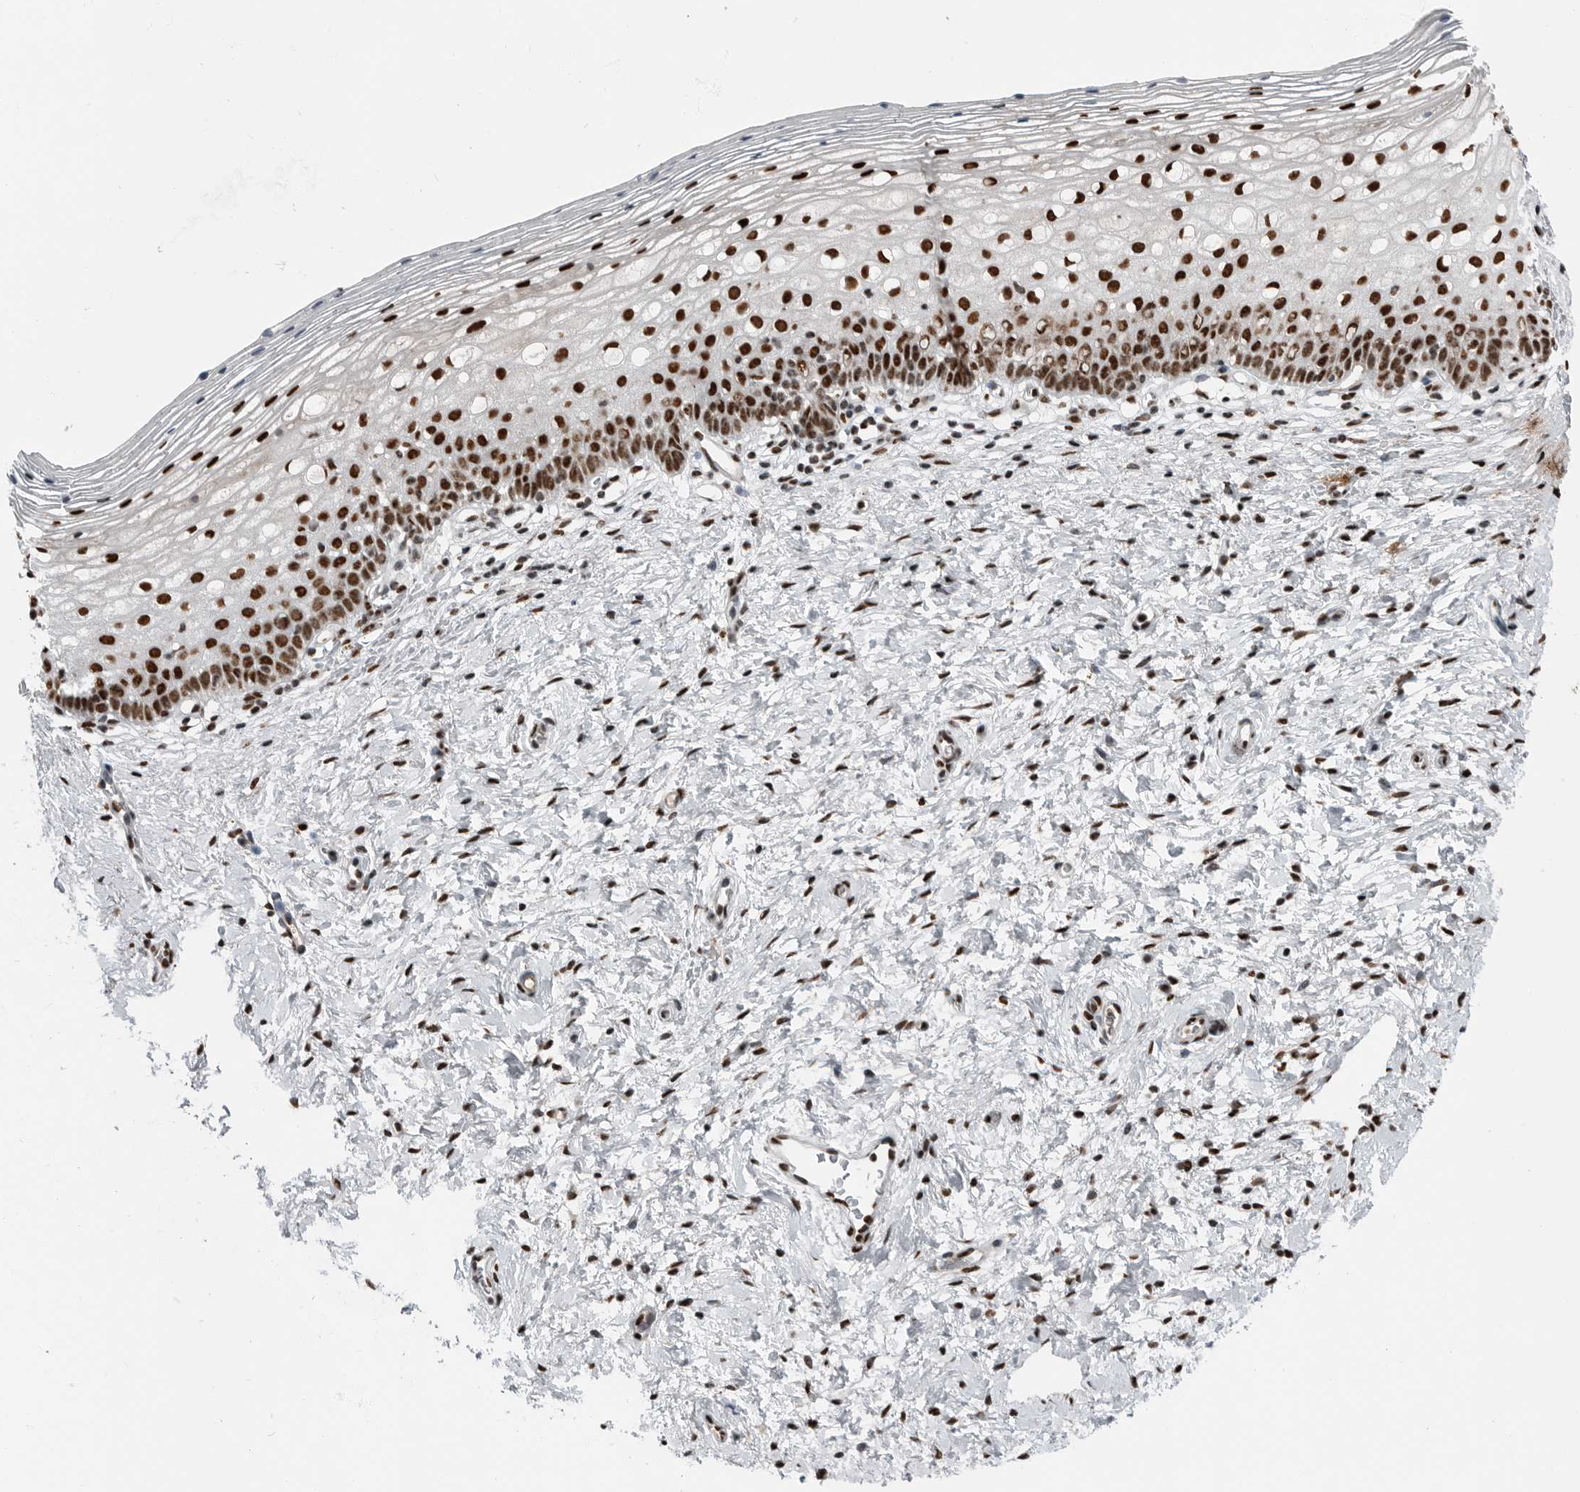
{"staining": {"intensity": "strong", "quantity": ">75%", "location": "nuclear"}, "tissue": "cervix", "cell_type": "Squamous epithelial cells", "image_type": "normal", "snomed": [{"axis": "morphology", "description": "Normal tissue, NOS"}, {"axis": "topography", "description": "Cervix"}], "caption": "Squamous epithelial cells show high levels of strong nuclear staining in approximately >75% of cells in benign human cervix.", "gene": "BLZF1", "patient": {"sex": "female", "age": 72}}